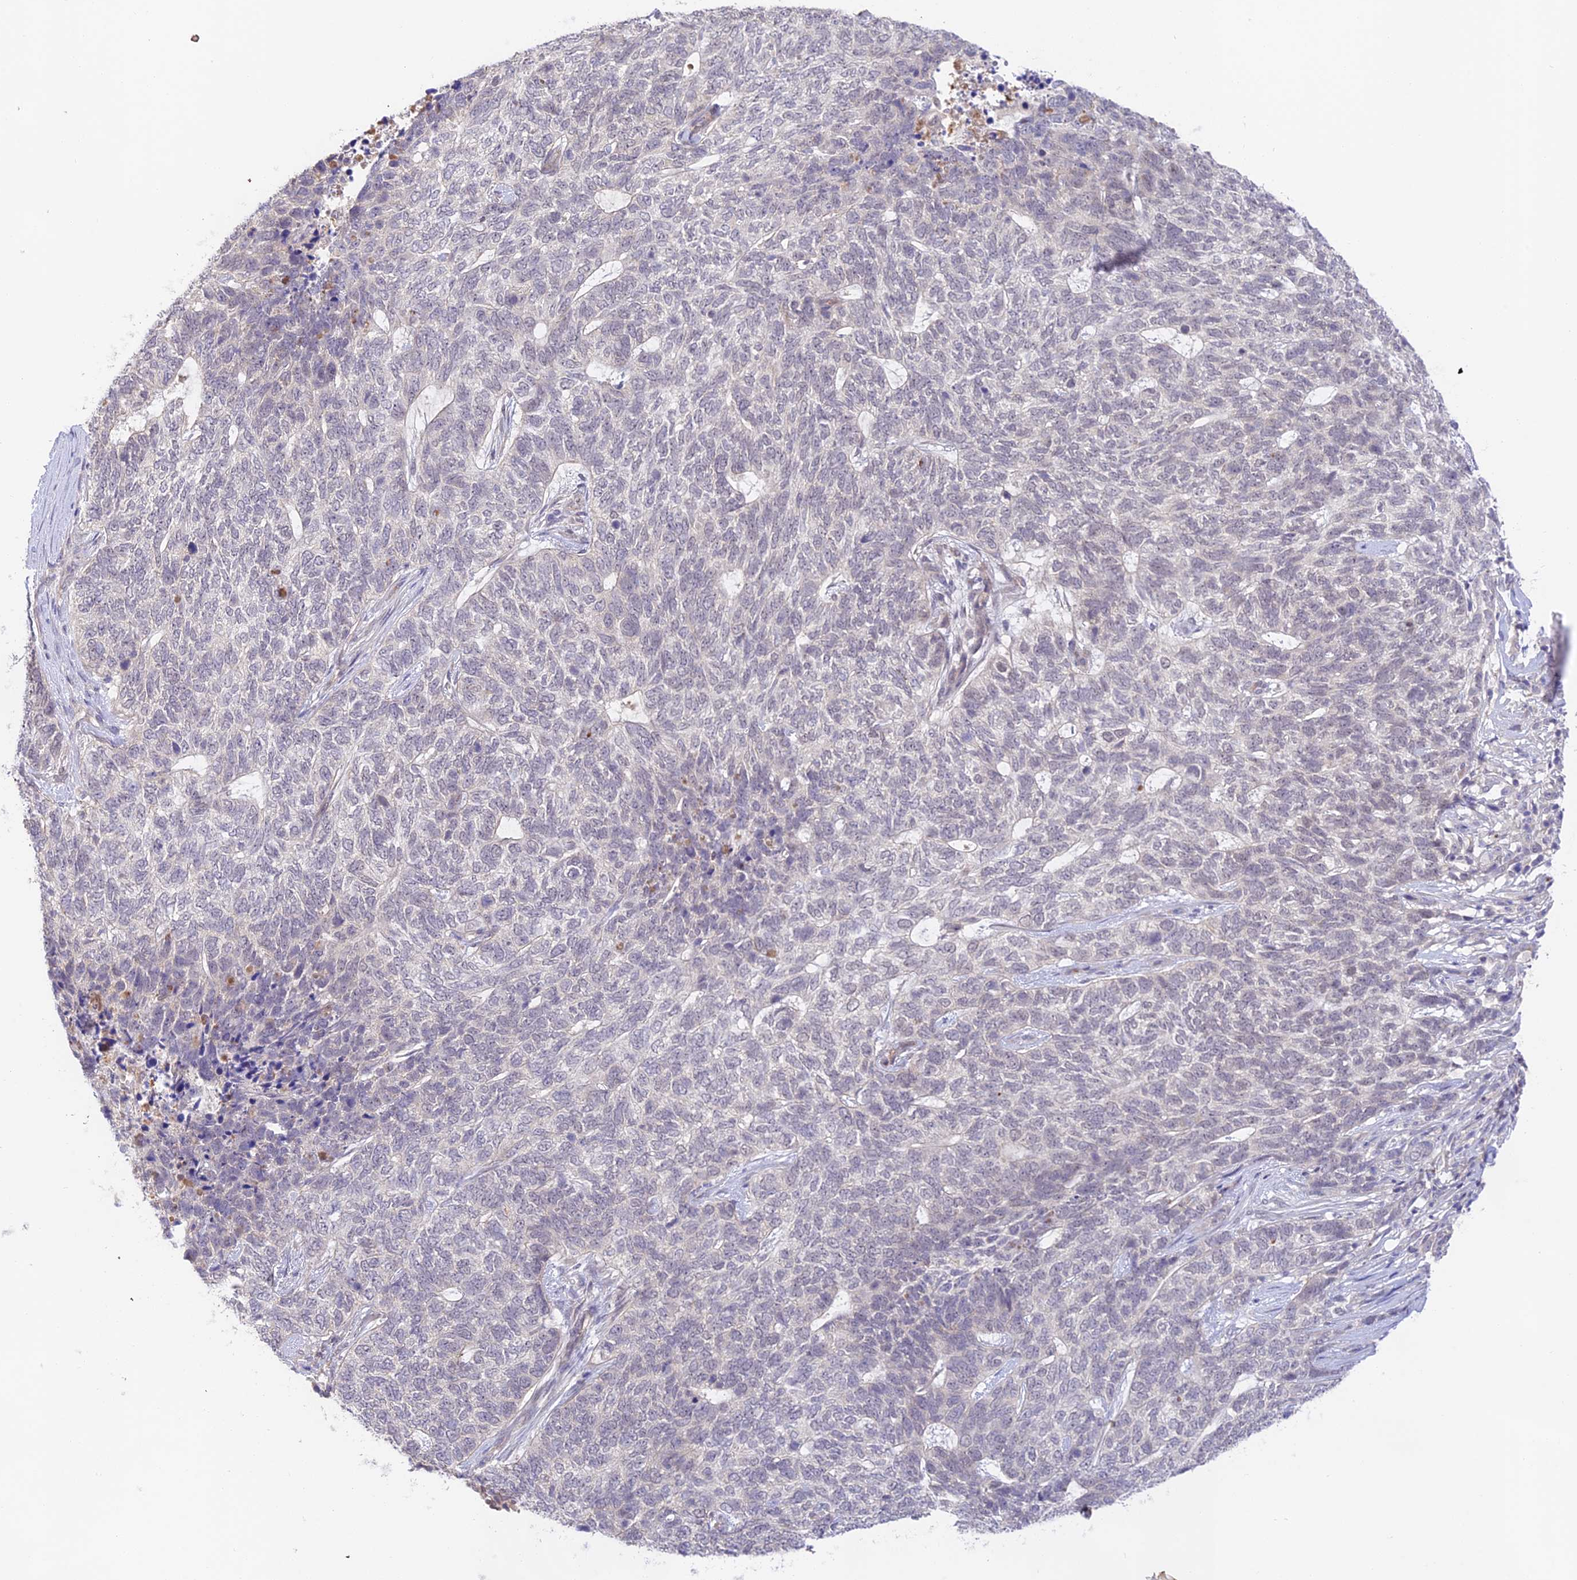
{"staining": {"intensity": "negative", "quantity": "none", "location": "none"}, "tissue": "skin cancer", "cell_type": "Tumor cells", "image_type": "cancer", "snomed": [{"axis": "morphology", "description": "Basal cell carcinoma"}, {"axis": "topography", "description": "Skin"}], "caption": "Protein analysis of skin basal cell carcinoma demonstrates no significant positivity in tumor cells.", "gene": "CAMSAP3", "patient": {"sex": "female", "age": 65}}